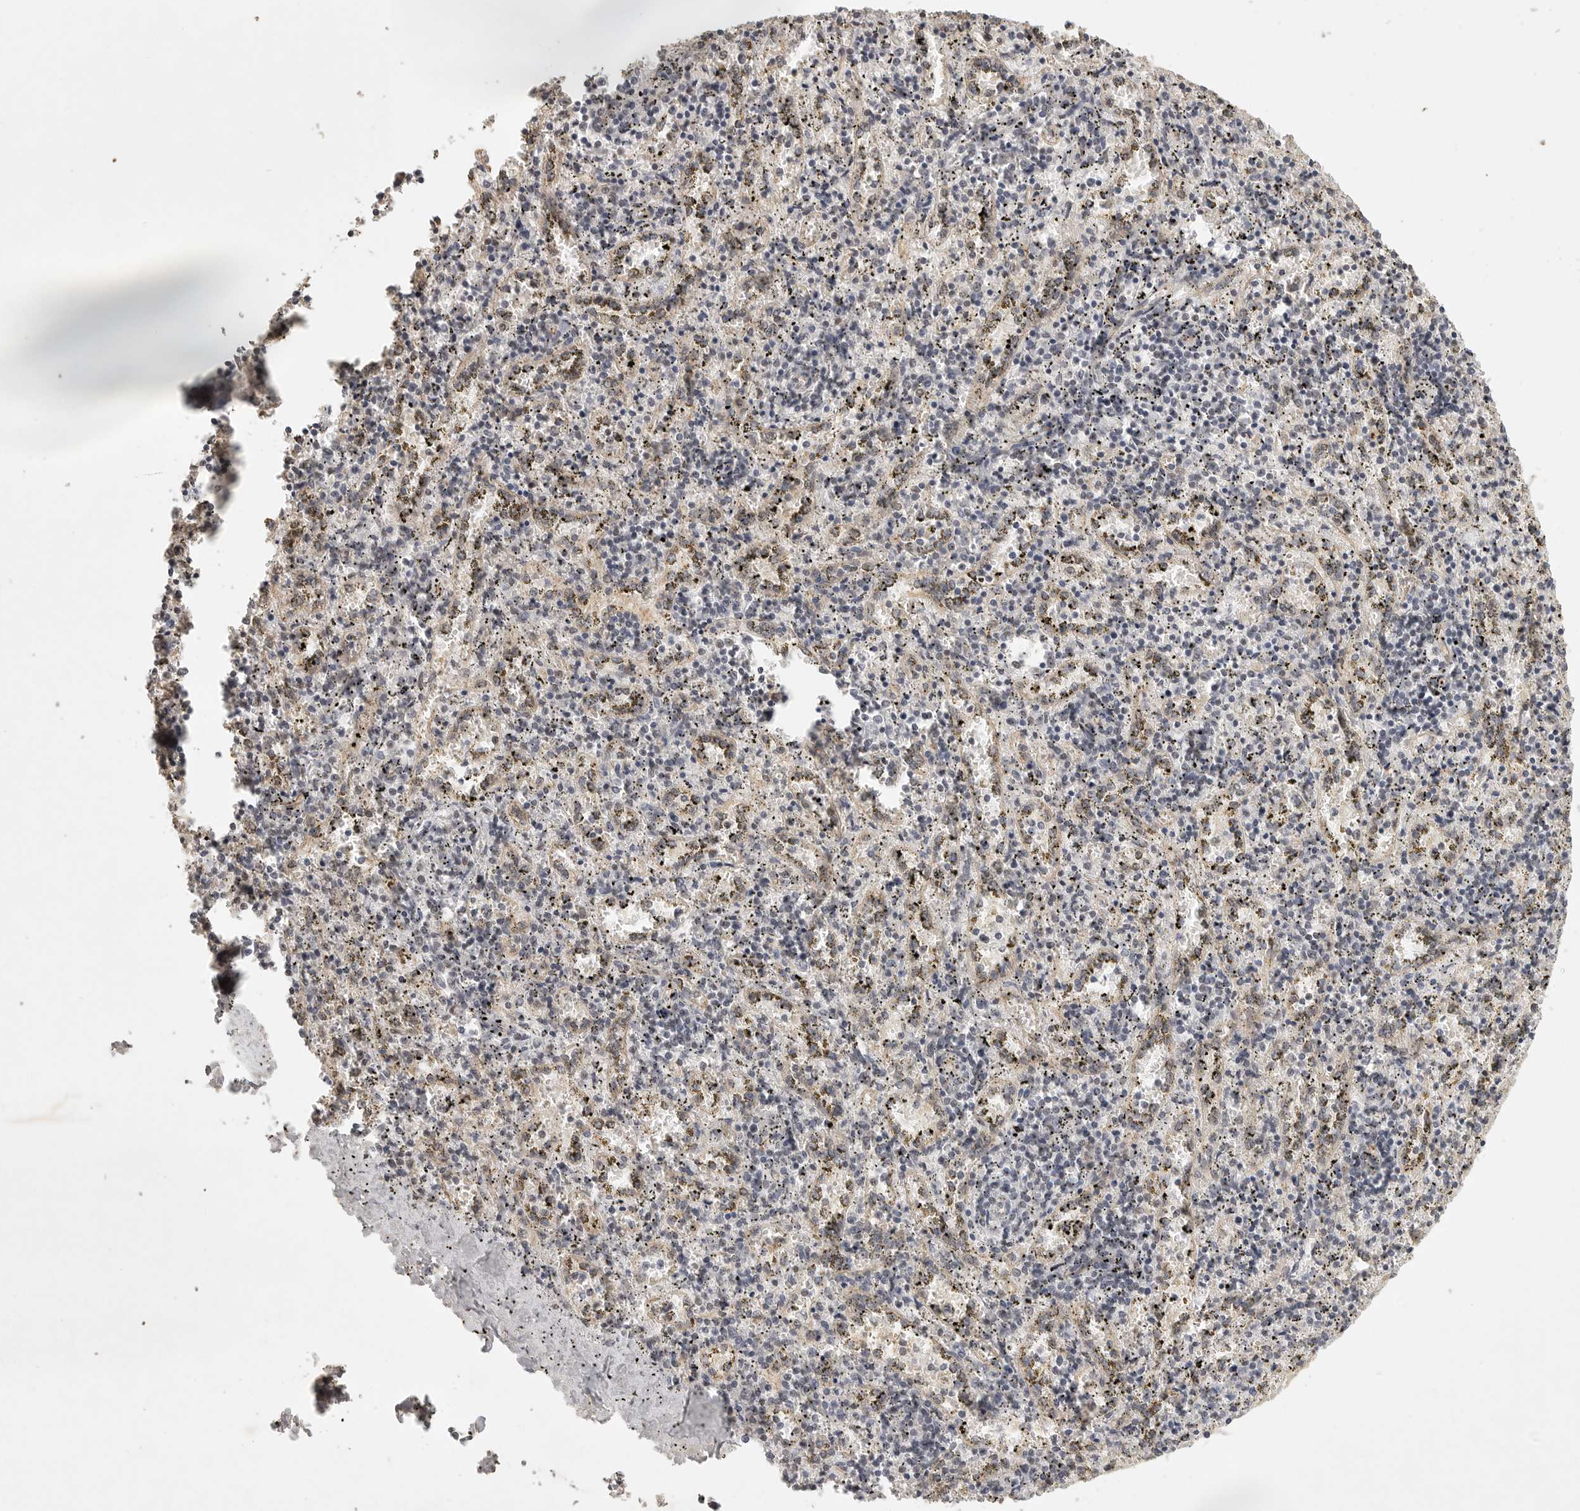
{"staining": {"intensity": "negative", "quantity": "none", "location": "none"}, "tissue": "spleen", "cell_type": "Cells in red pulp", "image_type": "normal", "snomed": [{"axis": "morphology", "description": "Normal tissue, NOS"}, {"axis": "topography", "description": "Spleen"}], "caption": "Immunohistochemistry (IHC) of normal spleen reveals no expression in cells in red pulp. (DAB immunohistochemistry, high magnification).", "gene": "POMP", "patient": {"sex": "male", "age": 11}}